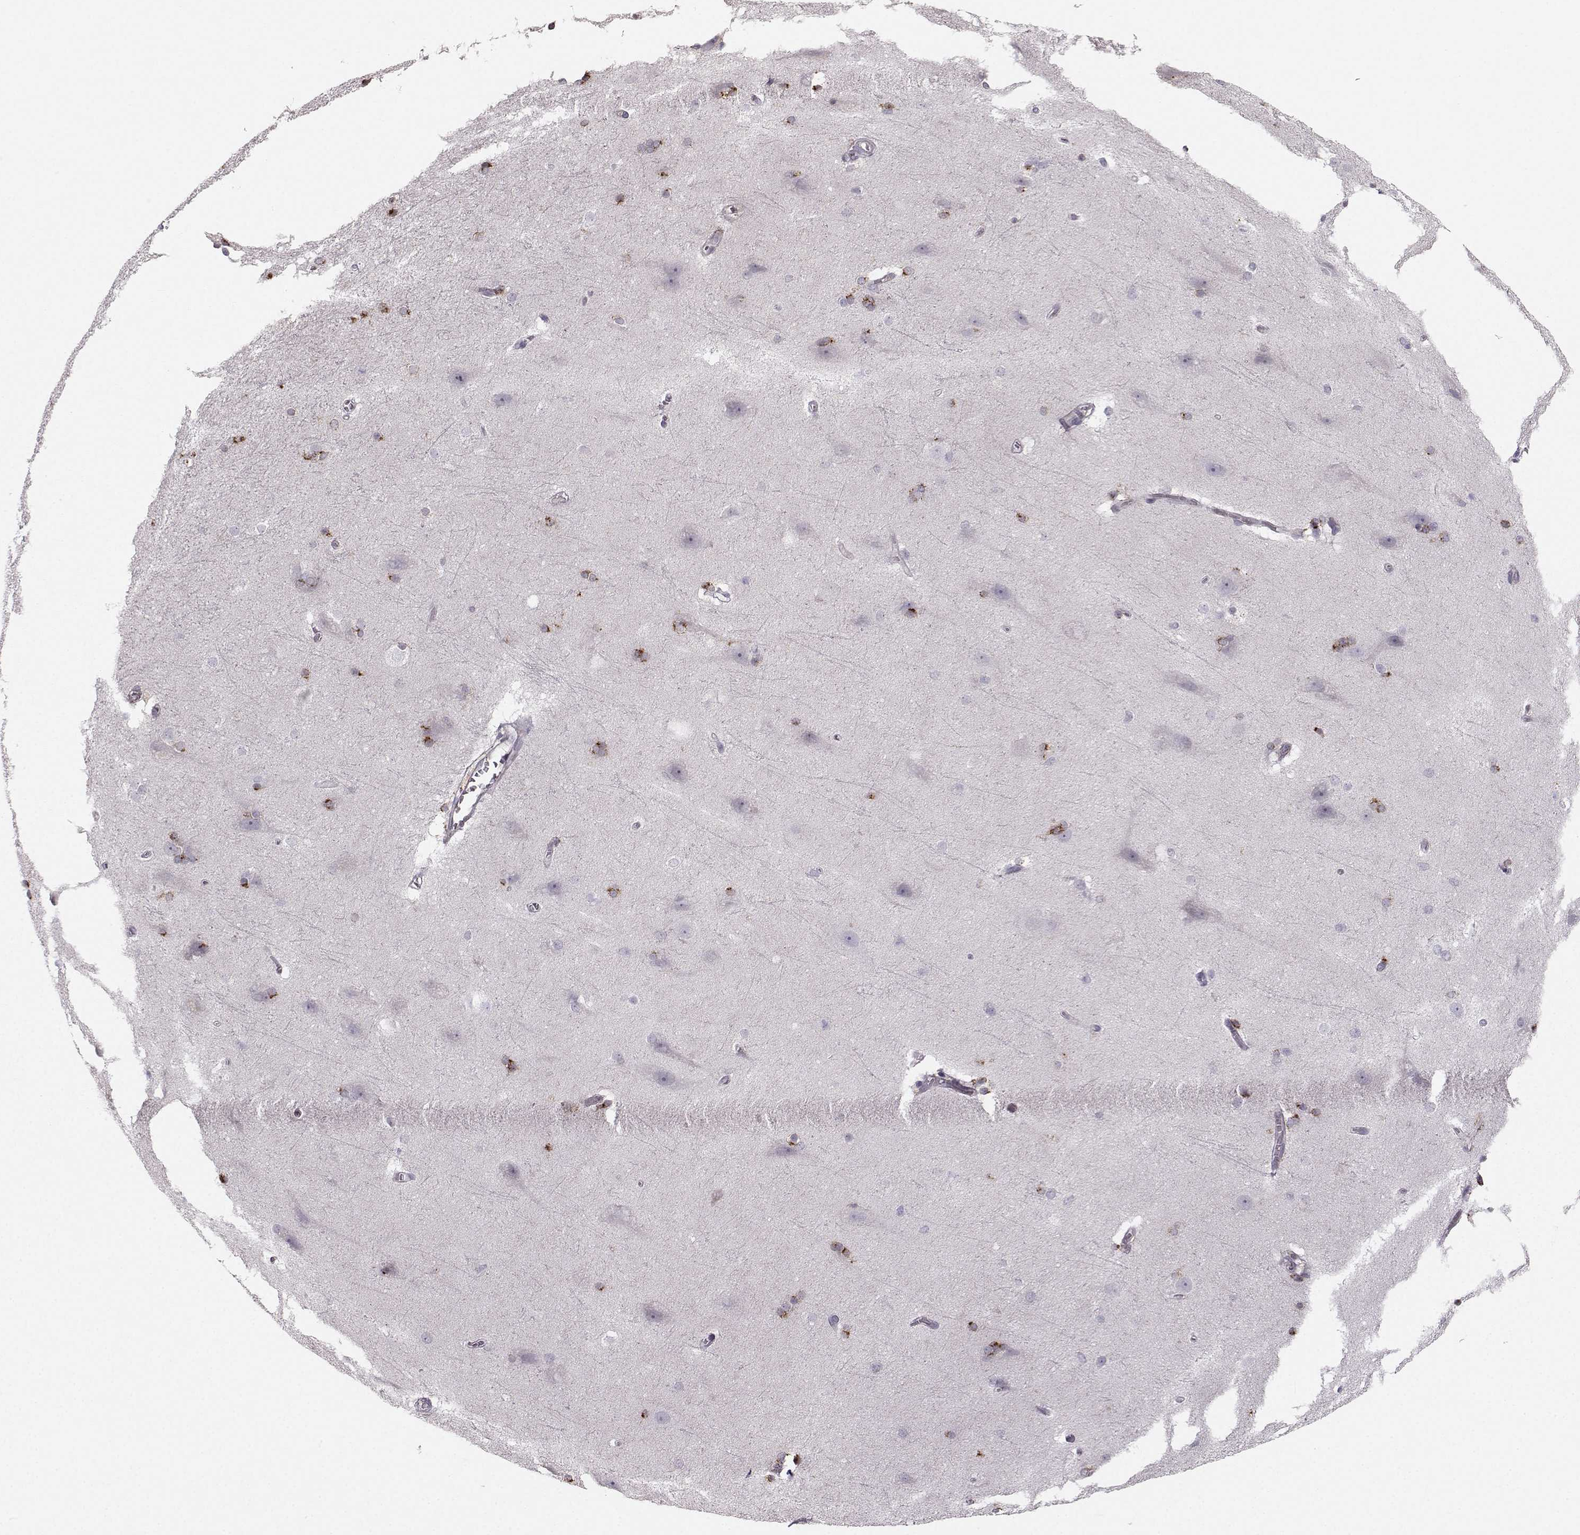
{"staining": {"intensity": "strong", "quantity": ">75%", "location": "cytoplasmic/membranous"}, "tissue": "hippocampus", "cell_type": "Glial cells", "image_type": "normal", "snomed": [{"axis": "morphology", "description": "Normal tissue, NOS"}, {"axis": "topography", "description": "Cerebral cortex"}, {"axis": "topography", "description": "Hippocampus"}], "caption": "Hippocampus stained with a brown dye exhibits strong cytoplasmic/membranous positive positivity in approximately >75% of glial cells.", "gene": "OPRD1", "patient": {"sex": "female", "age": 19}}